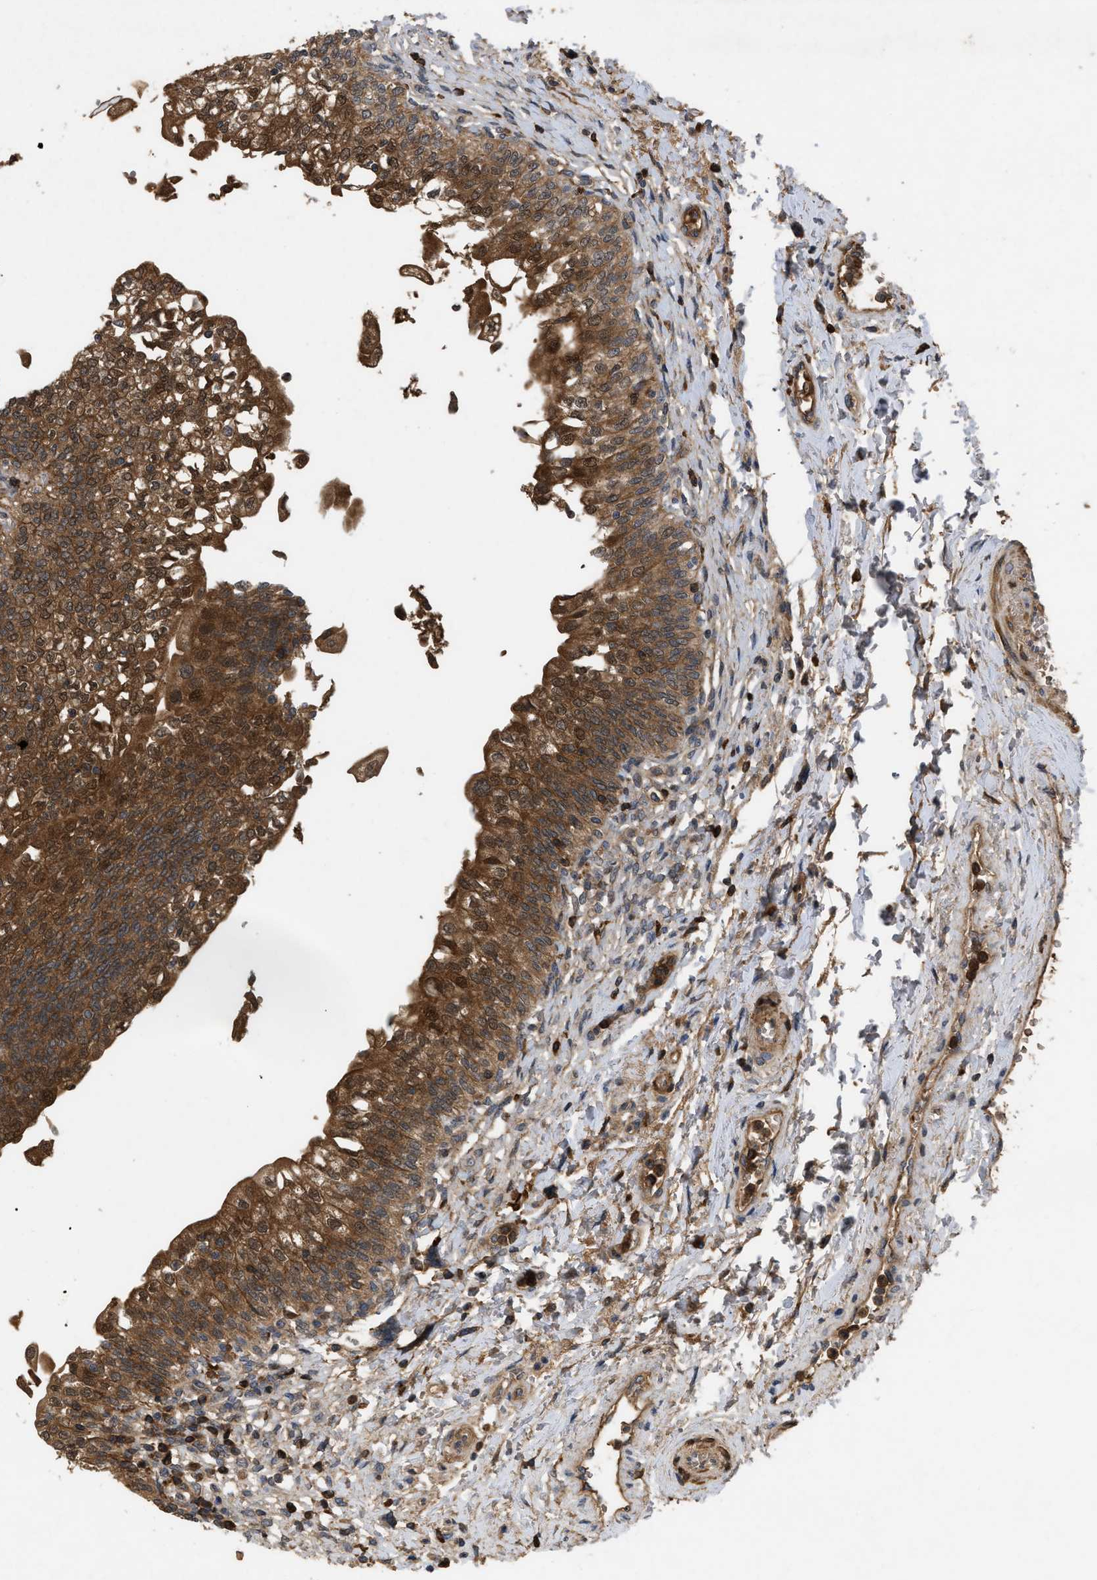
{"staining": {"intensity": "strong", "quantity": ">75%", "location": "cytoplasmic/membranous"}, "tissue": "urinary bladder", "cell_type": "Urothelial cells", "image_type": "normal", "snomed": [{"axis": "morphology", "description": "Normal tissue, NOS"}, {"axis": "topography", "description": "Urinary bladder"}], "caption": "An IHC micrograph of unremarkable tissue is shown. Protein staining in brown labels strong cytoplasmic/membranous positivity in urinary bladder within urothelial cells.", "gene": "RAB2A", "patient": {"sex": "male", "age": 55}}